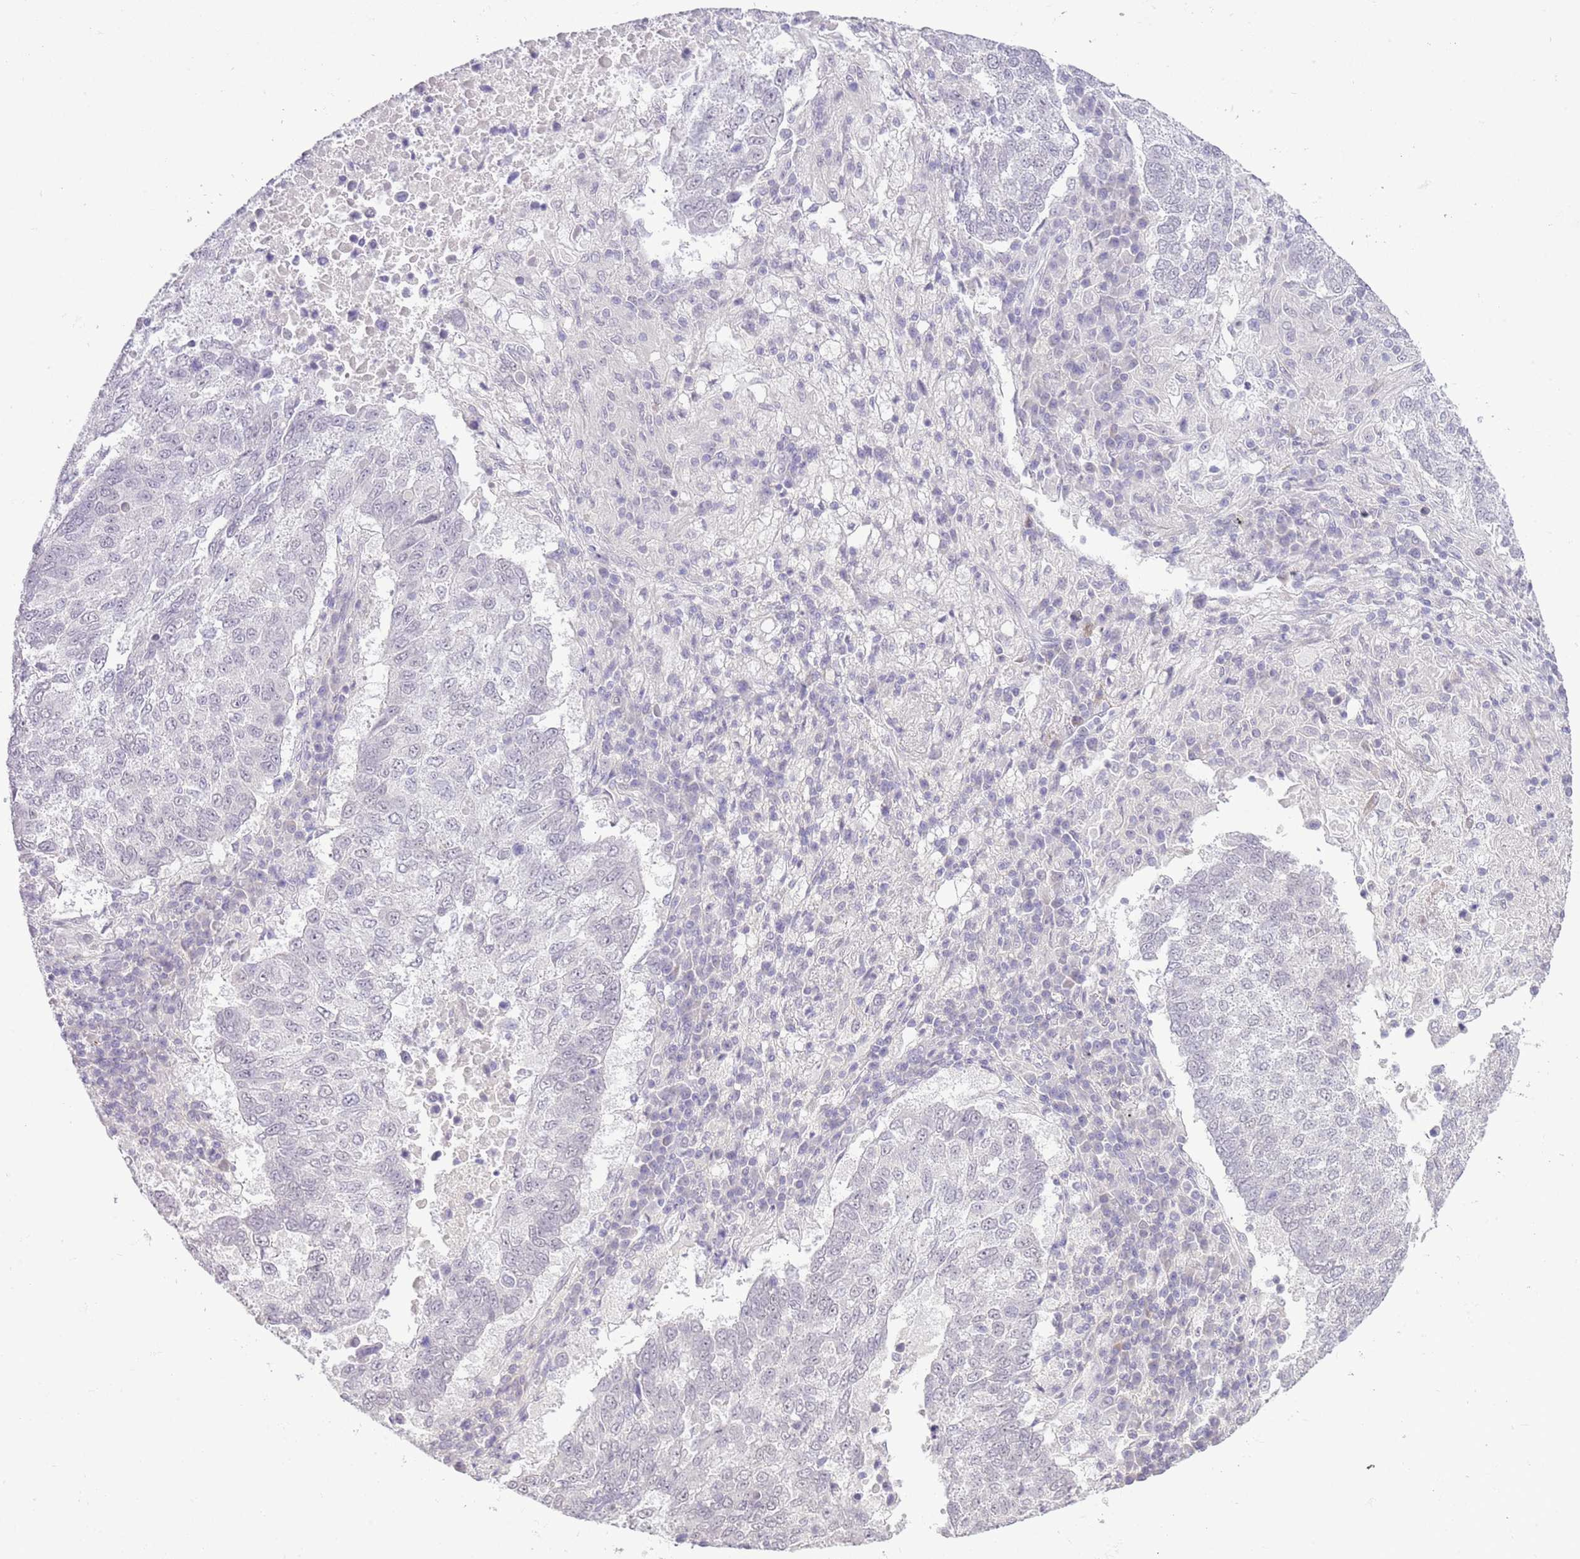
{"staining": {"intensity": "negative", "quantity": "none", "location": "none"}, "tissue": "lung cancer", "cell_type": "Tumor cells", "image_type": "cancer", "snomed": [{"axis": "morphology", "description": "Squamous cell carcinoma, NOS"}, {"axis": "topography", "description": "Lung"}], "caption": "The histopathology image reveals no staining of tumor cells in lung squamous cell carcinoma. The staining was performed using DAB to visualize the protein expression in brown, while the nuclei were stained in blue with hematoxylin (Magnification: 20x).", "gene": "MIDN", "patient": {"sex": "male", "age": 73}}